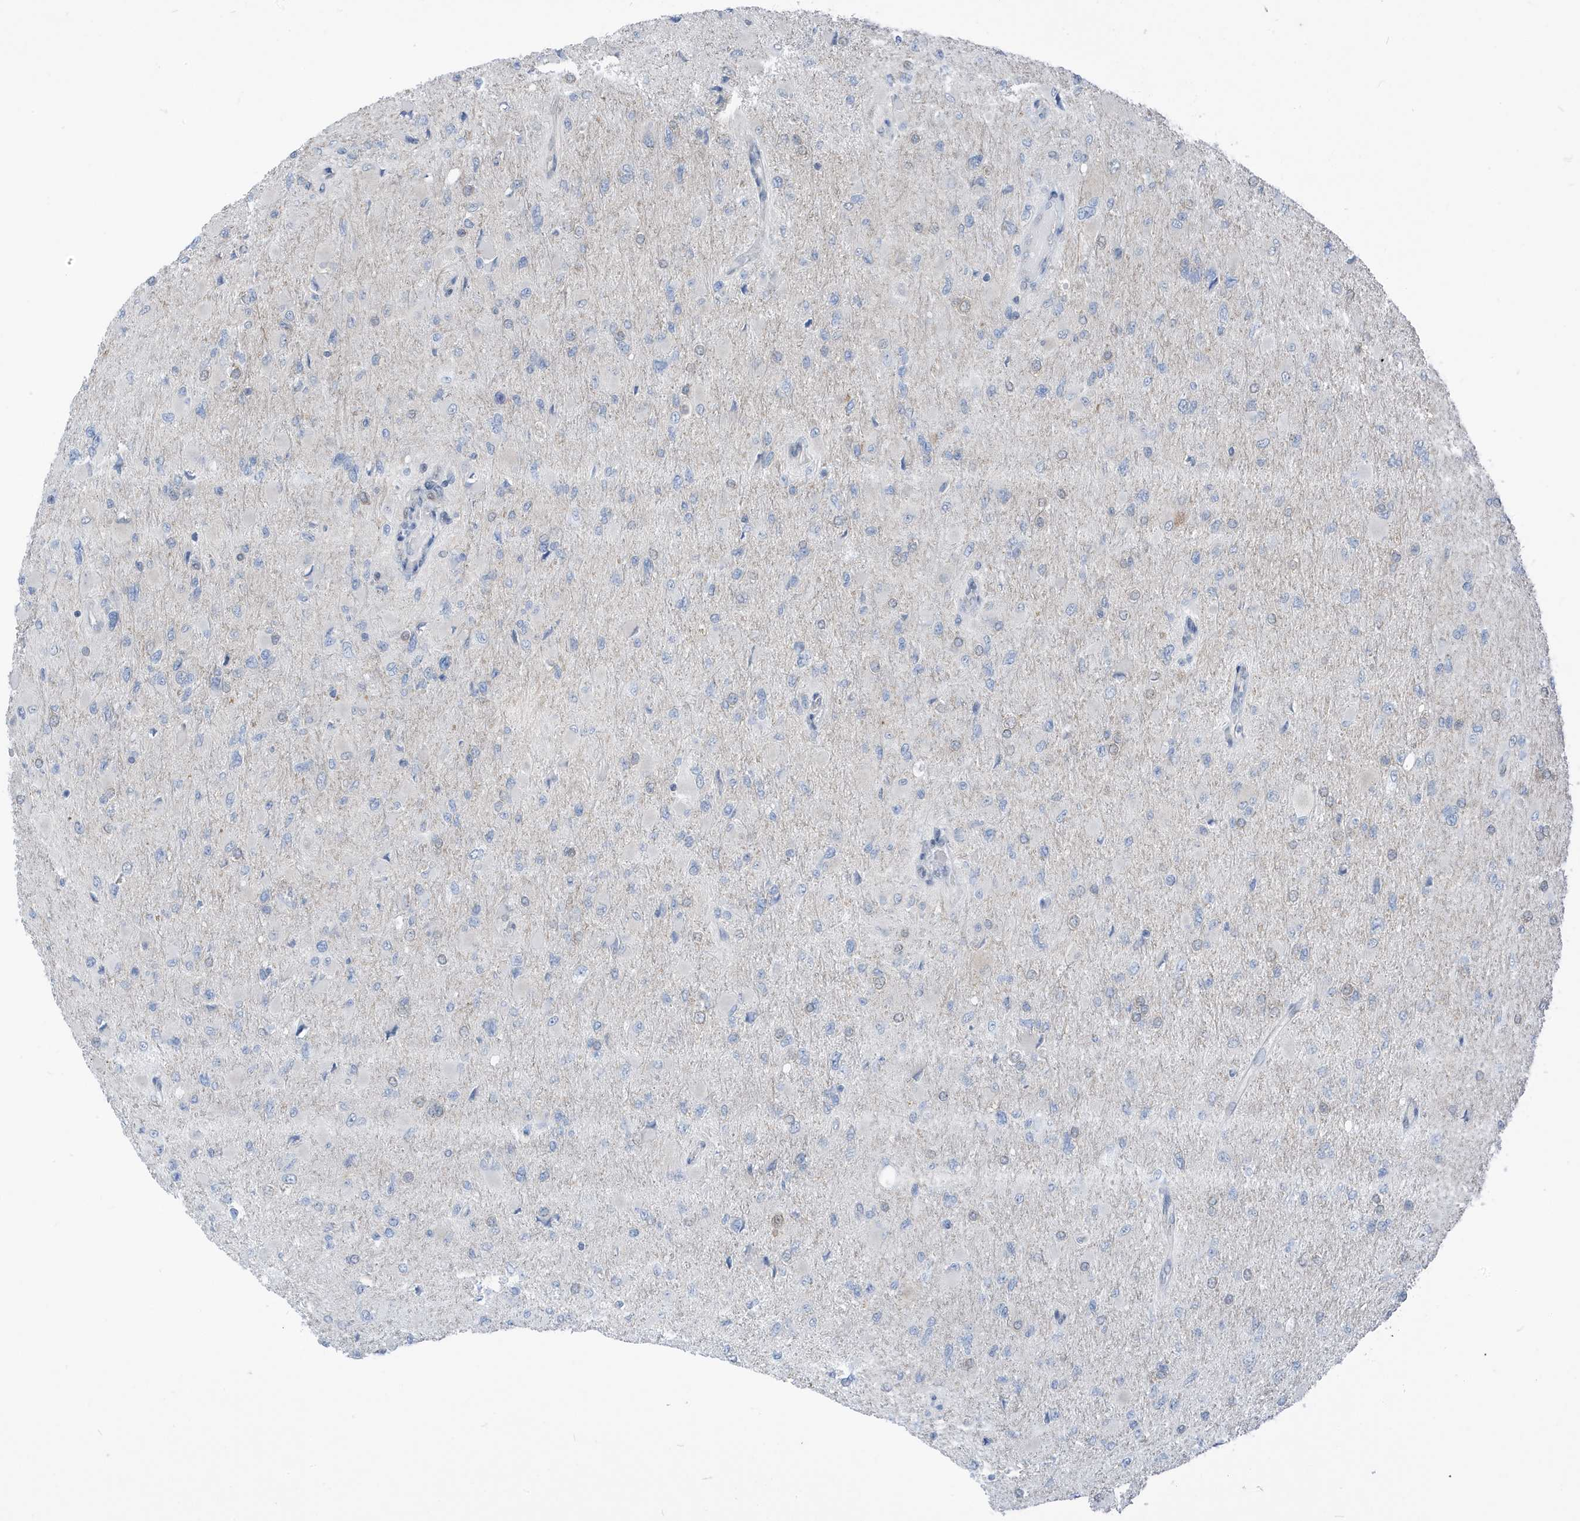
{"staining": {"intensity": "weak", "quantity": "<25%", "location": "cytoplasmic/membranous,nuclear"}, "tissue": "glioma", "cell_type": "Tumor cells", "image_type": "cancer", "snomed": [{"axis": "morphology", "description": "Glioma, malignant, High grade"}, {"axis": "topography", "description": "Cerebral cortex"}], "caption": "Tumor cells are negative for brown protein staining in malignant glioma (high-grade).", "gene": "NCOA7", "patient": {"sex": "female", "age": 36}}